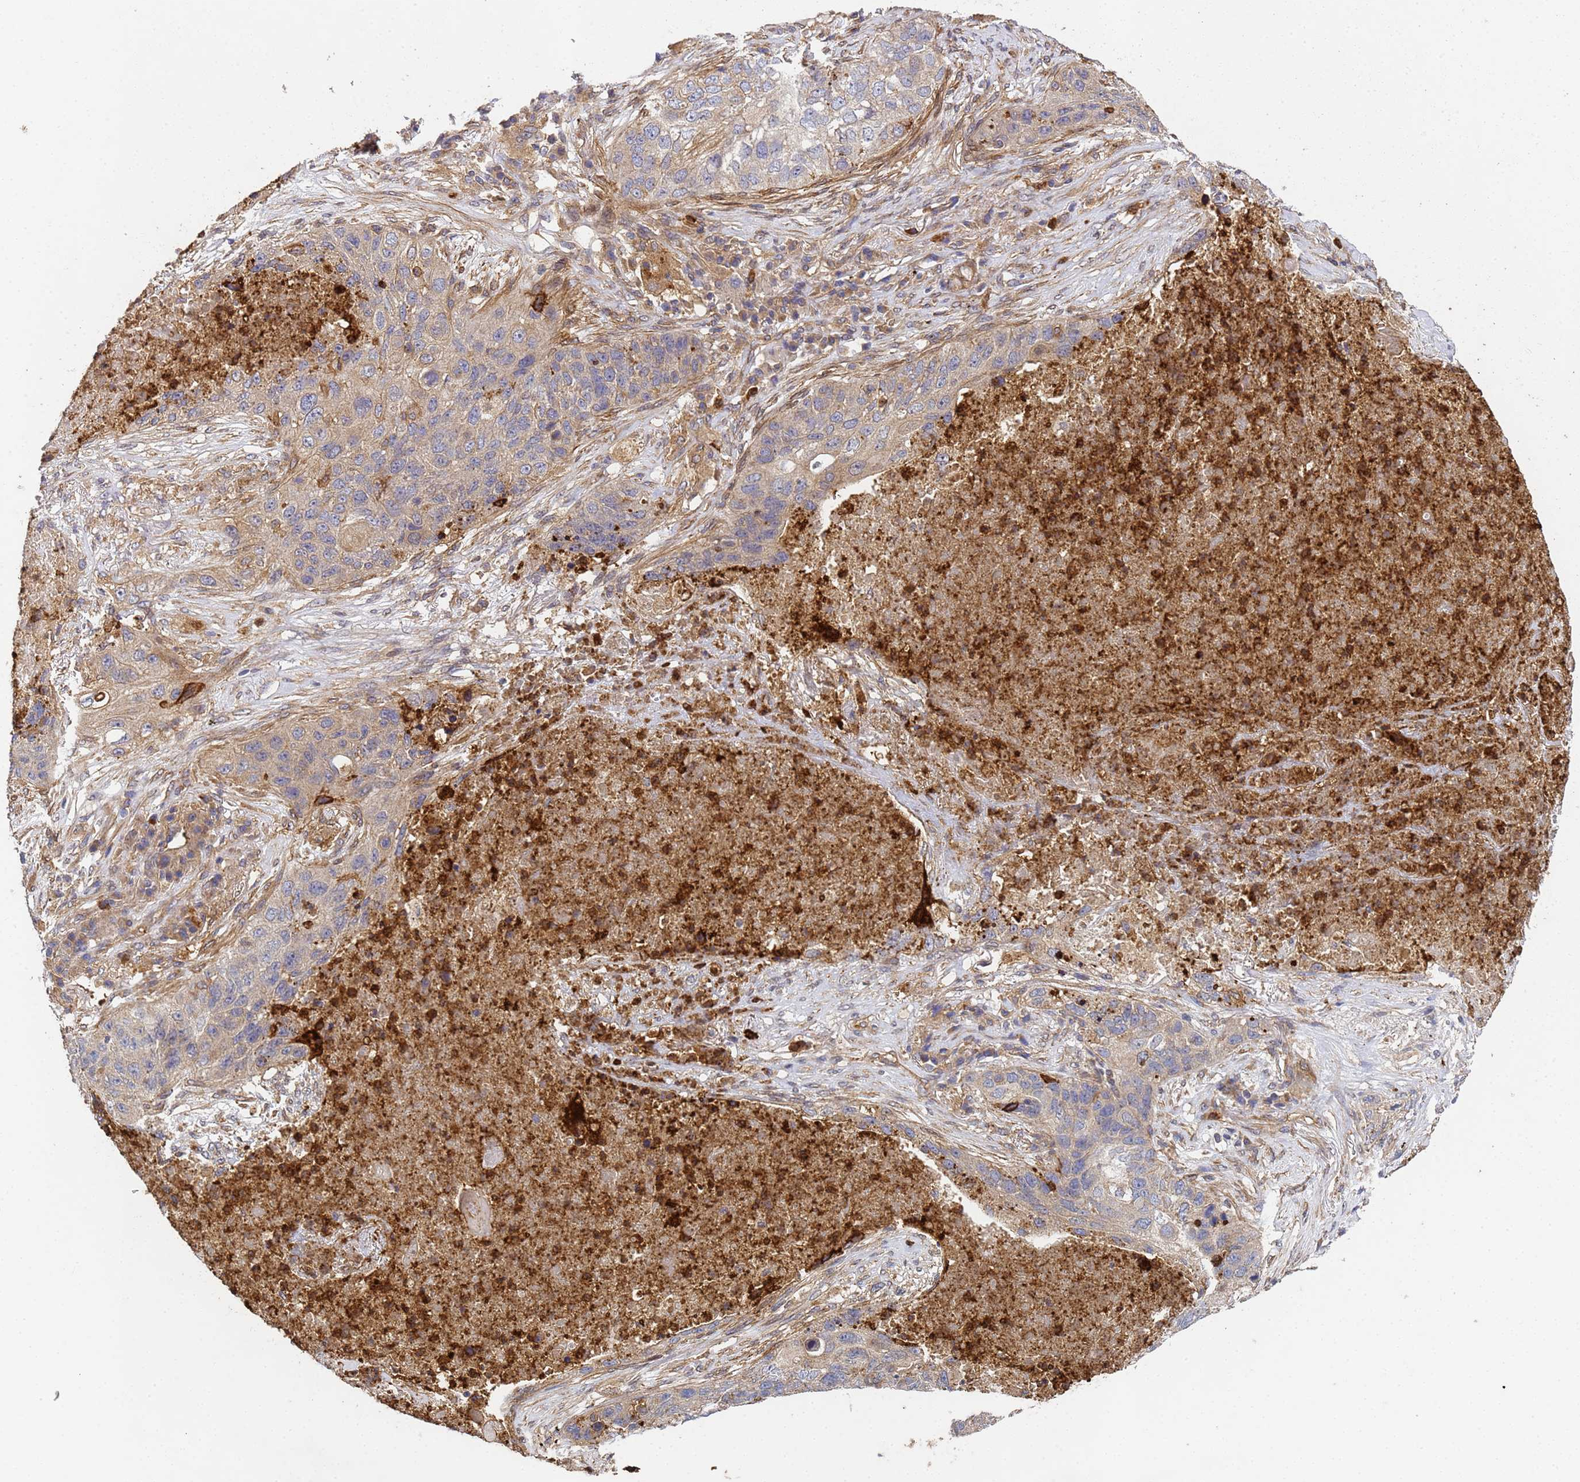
{"staining": {"intensity": "weak", "quantity": "<25%", "location": "cytoplasmic/membranous"}, "tissue": "lung cancer", "cell_type": "Tumor cells", "image_type": "cancer", "snomed": [{"axis": "morphology", "description": "Squamous cell carcinoma, NOS"}, {"axis": "topography", "description": "Lung"}], "caption": "High power microscopy histopathology image of an IHC micrograph of squamous cell carcinoma (lung), revealing no significant positivity in tumor cells. The staining was performed using DAB to visualize the protein expression in brown, while the nuclei were stained in blue with hematoxylin (Magnification: 20x).", "gene": "C8orf34", "patient": {"sex": "female", "age": 63}}